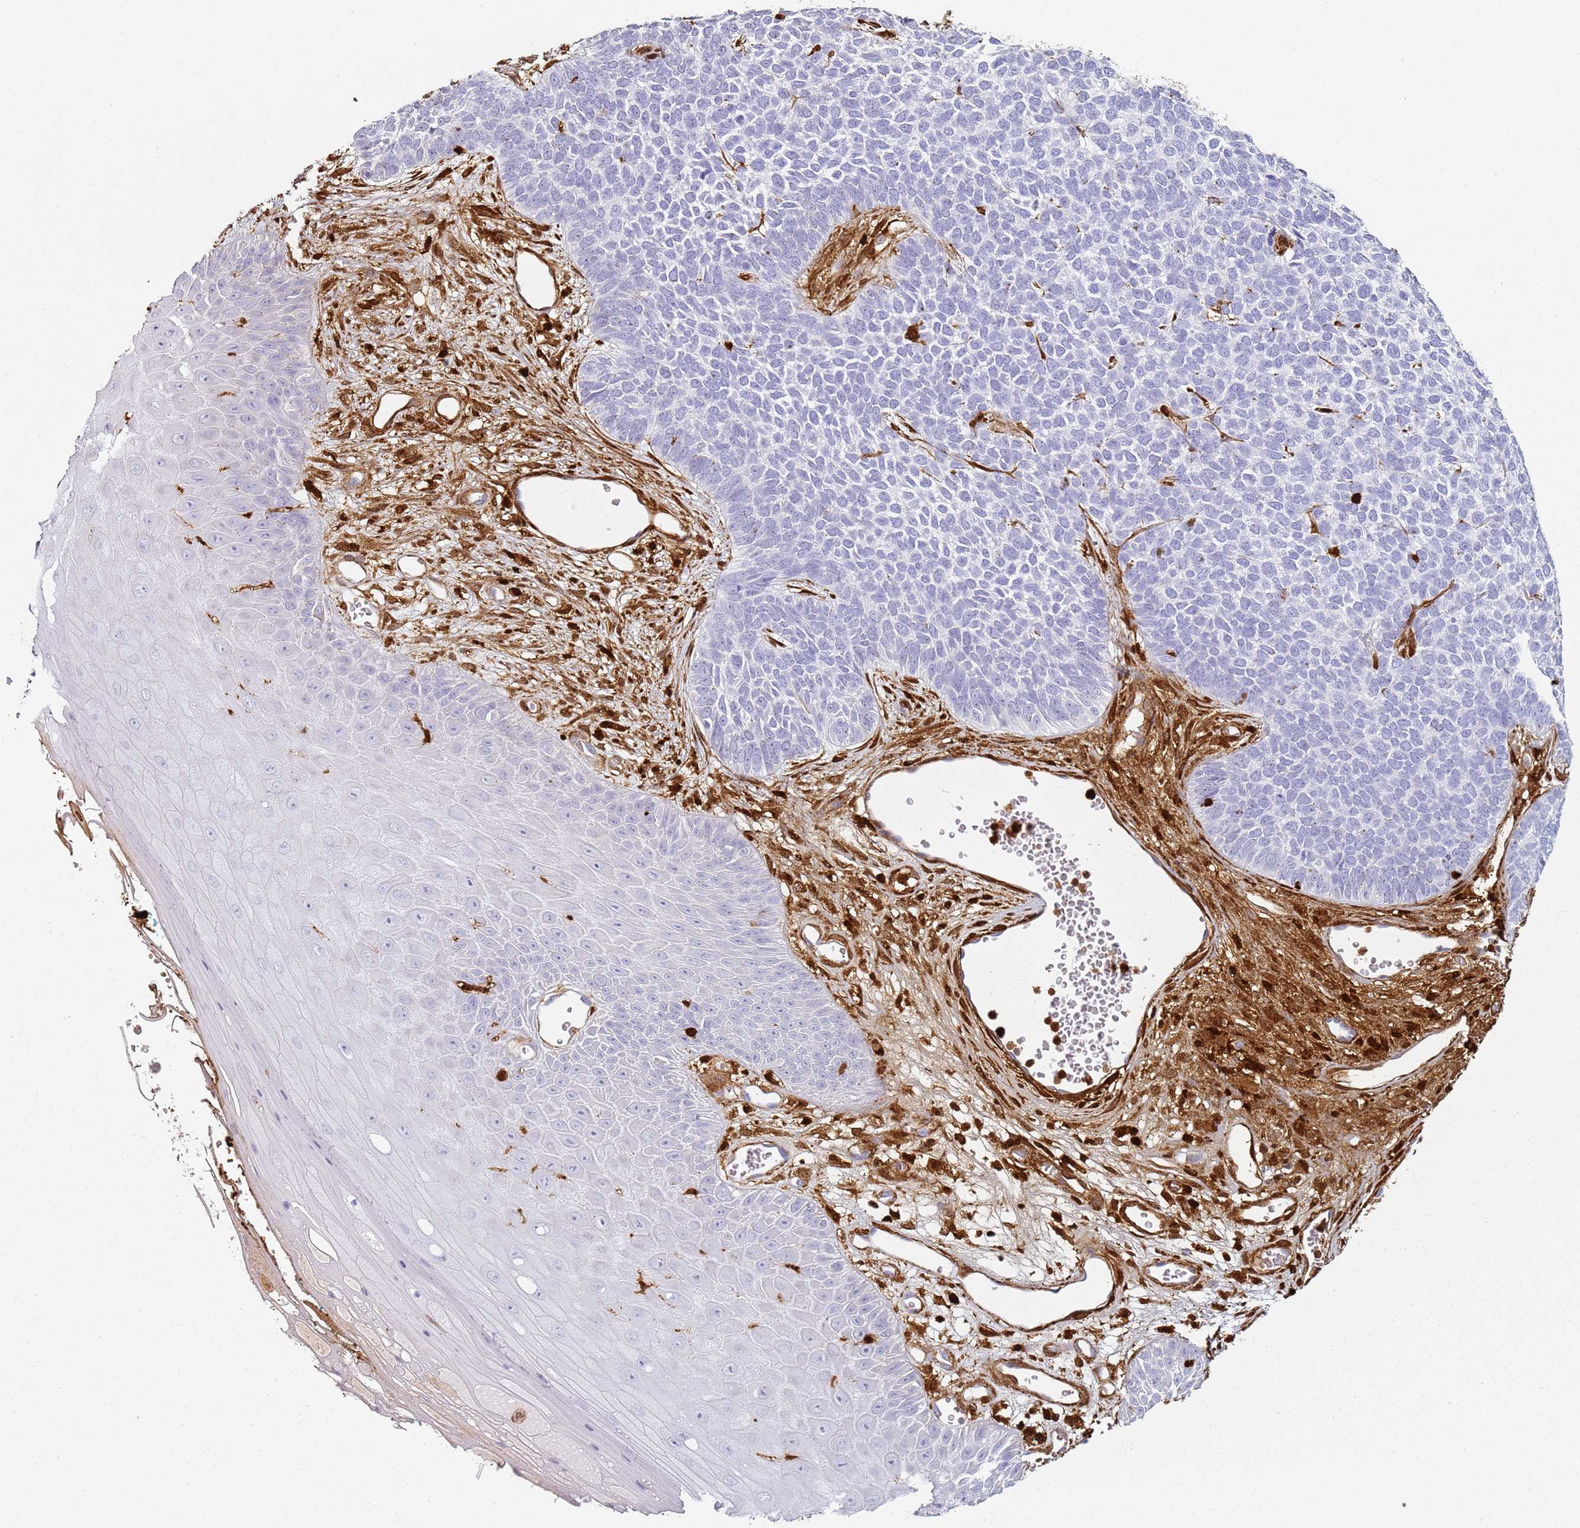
{"staining": {"intensity": "negative", "quantity": "none", "location": "none"}, "tissue": "skin cancer", "cell_type": "Tumor cells", "image_type": "cancer", "snomed": [{"axis": "morphology", "description": "Basal cell carcinoma"}, {"axis": "topography", "description": "Skin"}], "caption": "Immunohistochemistry image of neoplastic tissue: human basal cell carcinoma (skin) stained with DAB demonstrates no significant protein staining in tumor cells.", "gene": "S100A4", "patient": {"sex": "female", "age": 84}}